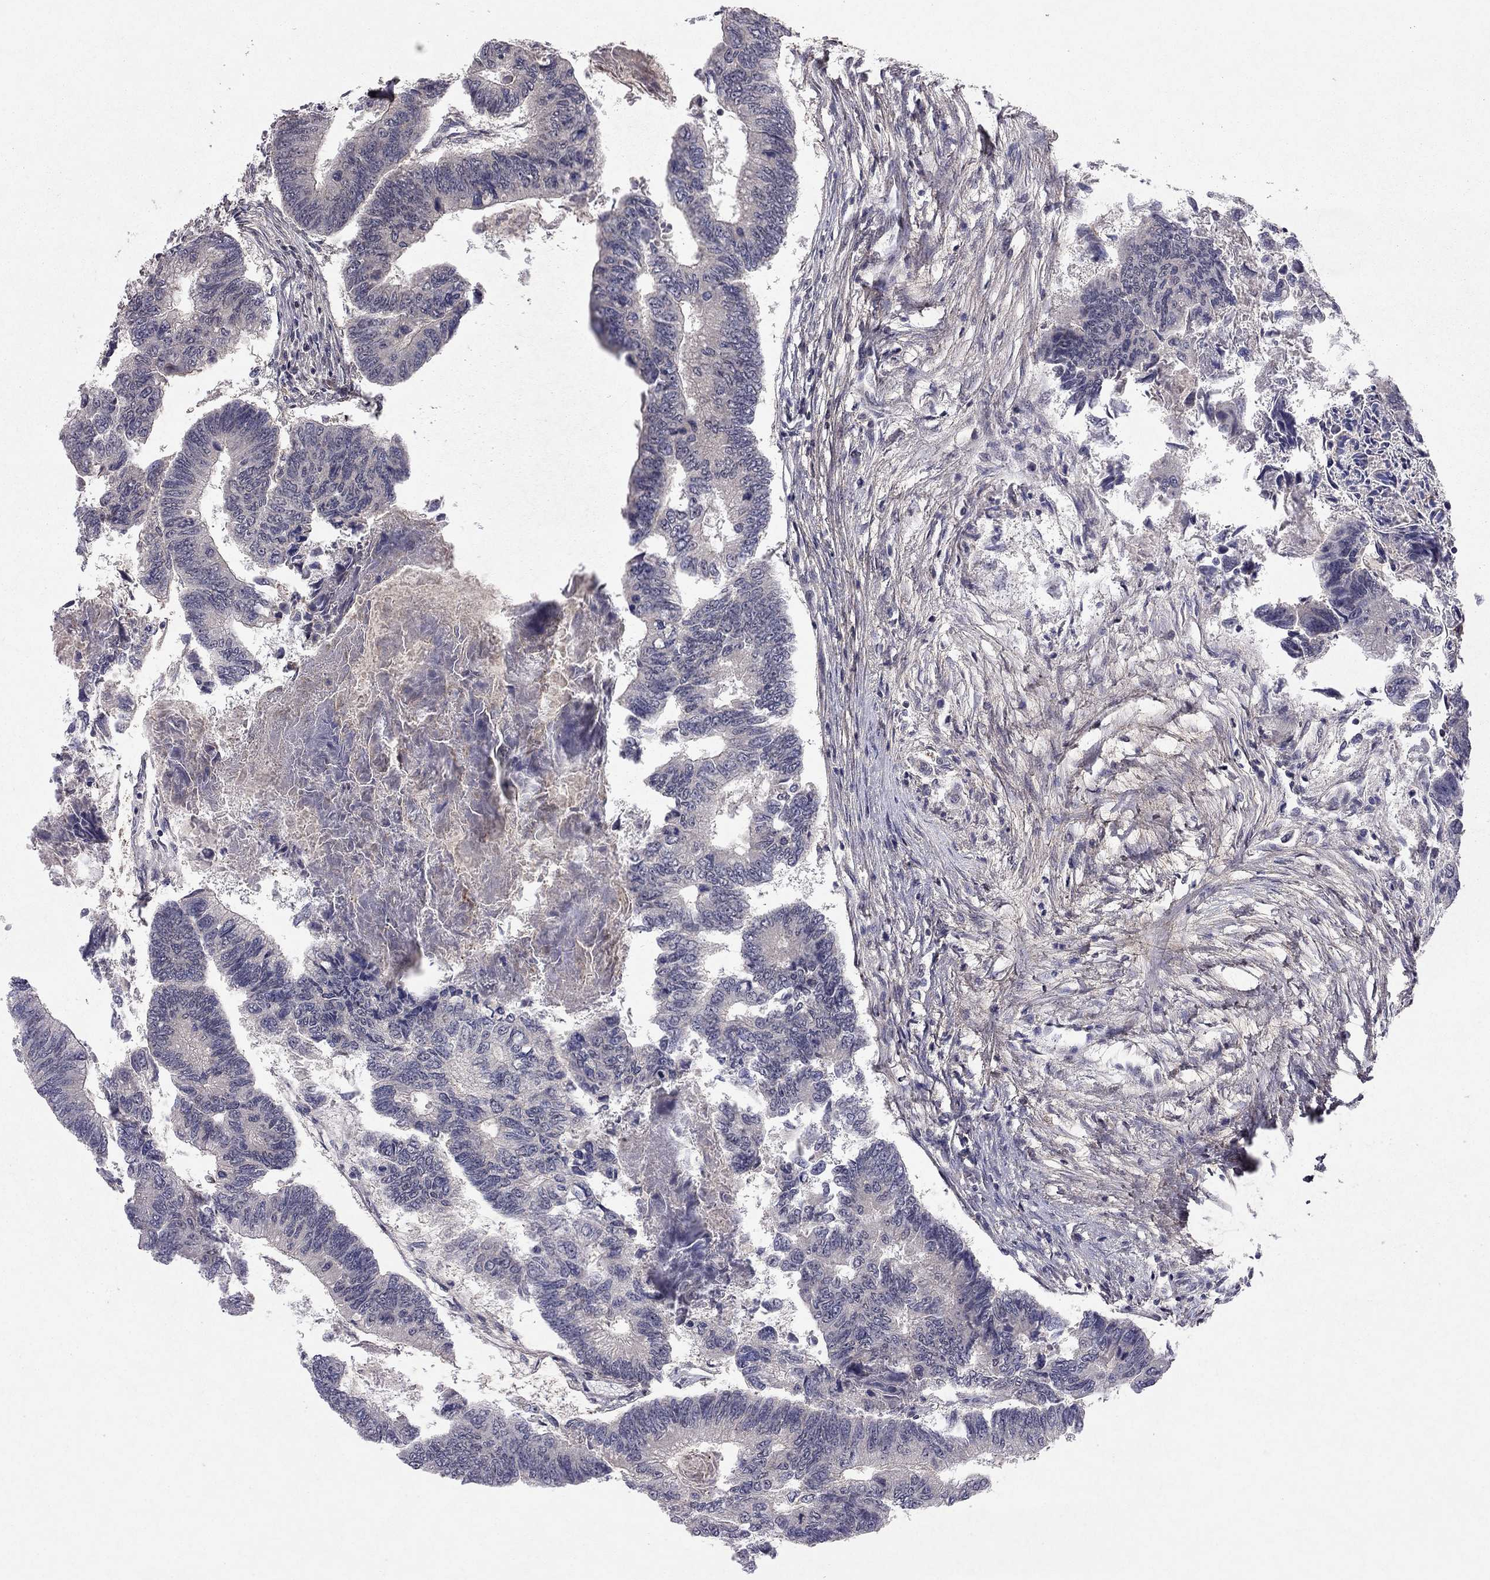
{"staining": {"intensity": "negative", "quantity": "none", "location": "none"}, "tissue": "colorectal cancer", "cell_type": "Tumor cells", "image_type": "cancer", "snomed": [{"axis": "morphology", "description": "Adenocarcinoma, NOS"}, {"axis": "topography", "description": "Colon"}], "caption": "Image shows no protein positivity in tumor cells of adenocarcinoma (colorectal) tissue.", "gene": "ESR2", "patient": {"sex": "female", "age": 65}}